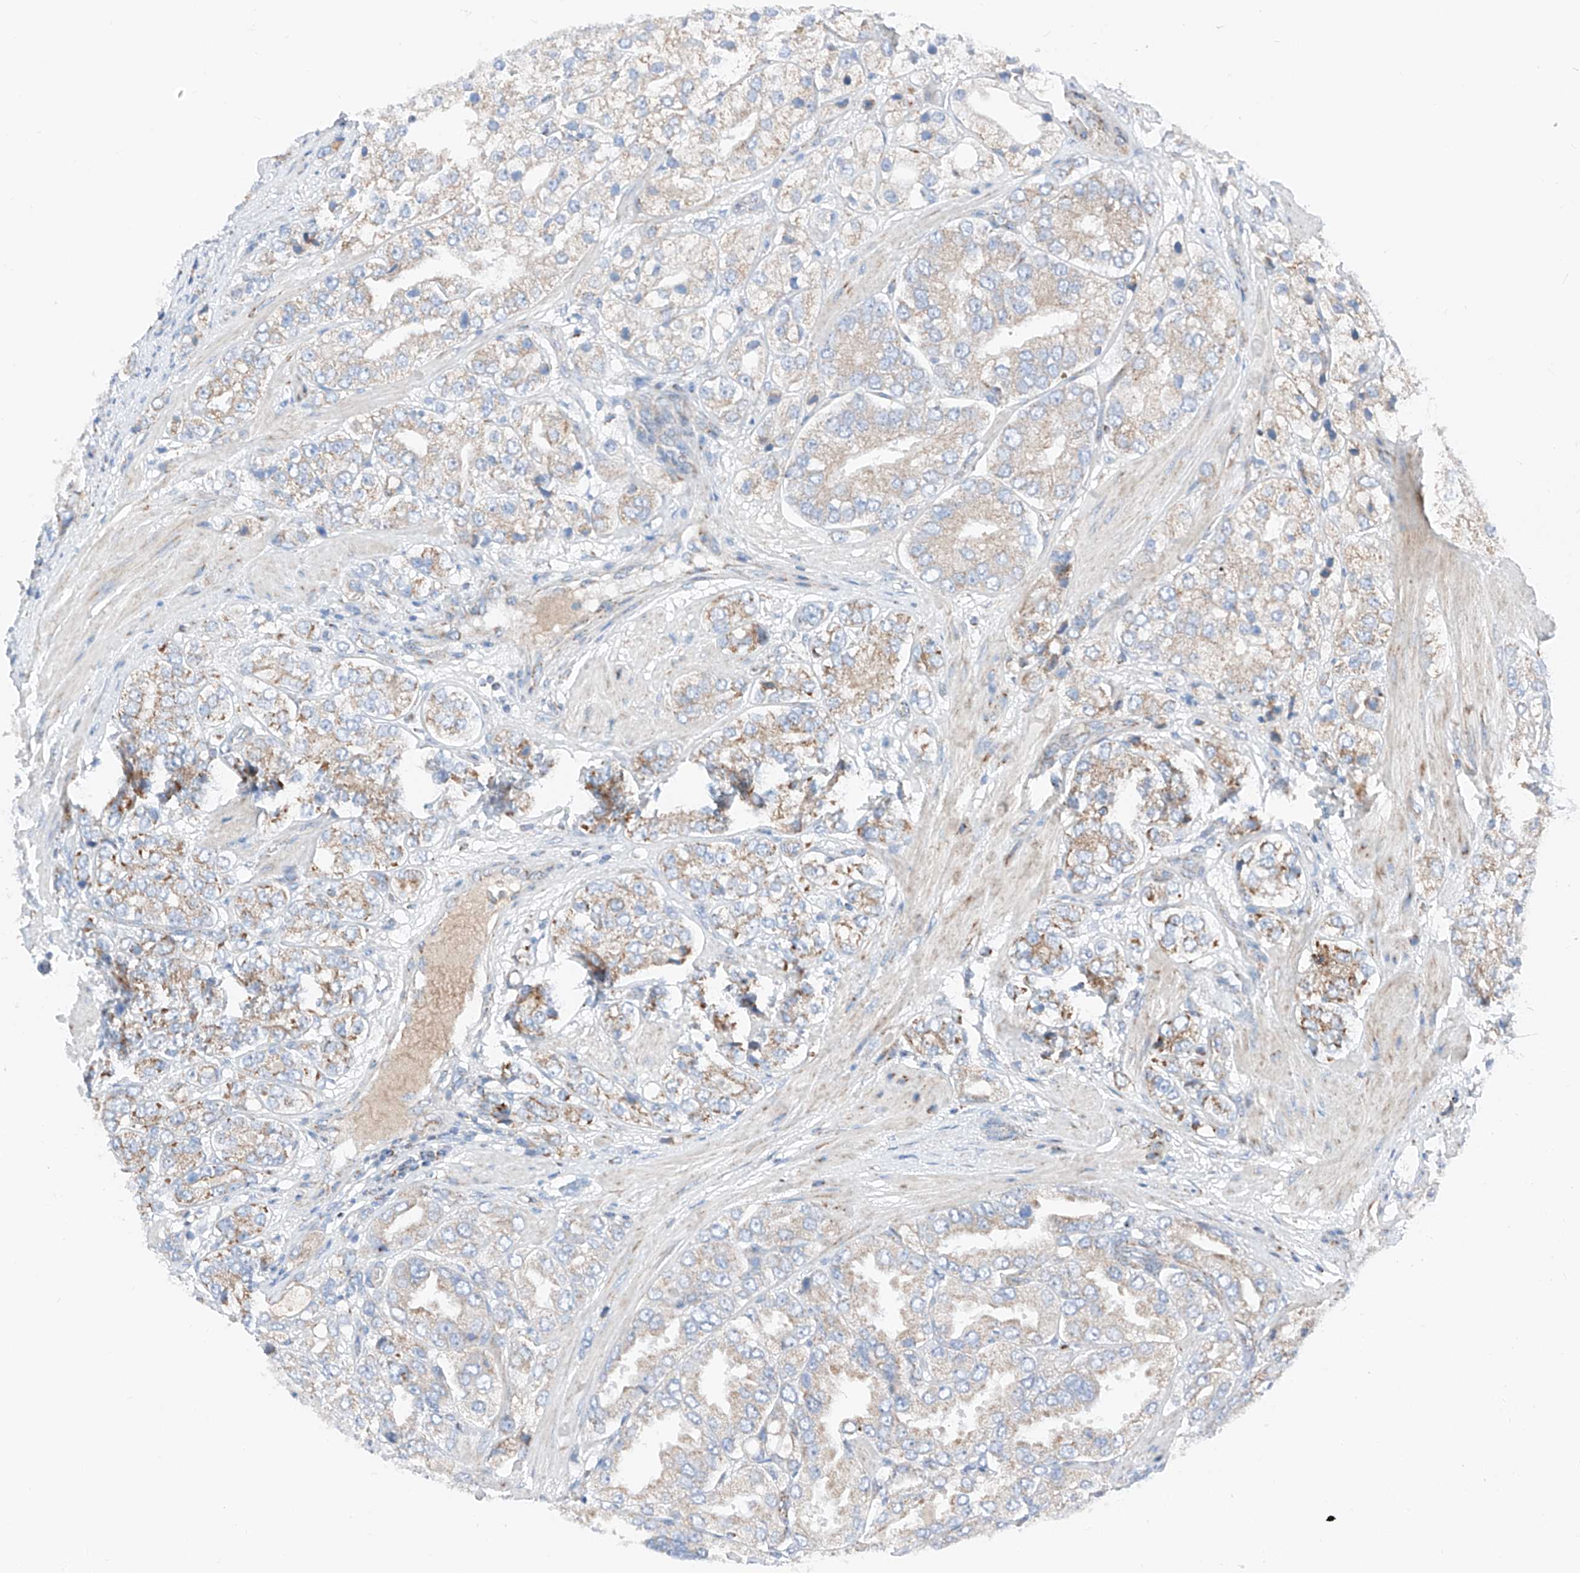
{"staining": {"intensity": "moderate", "quantity": "<25%", "location": "cytoplasmic/membranous"}, "tissue": "prostate cancer", "cell_type": "Tumor cells", "image_type": "cancer", "snomed": [{"axis": "morphology", "description": "Adenocarcinoma, High grade"}, {"axis": "topography", "description": "Prostate"}], "caption": "Moderate cytoplasmic/membranous expression is present in approximately <25% of tumor cells in prostate cancer (high-grade adenocarcinoma).", "gene": "MRAP", "patient": {"sex": "male", "age": 50}}